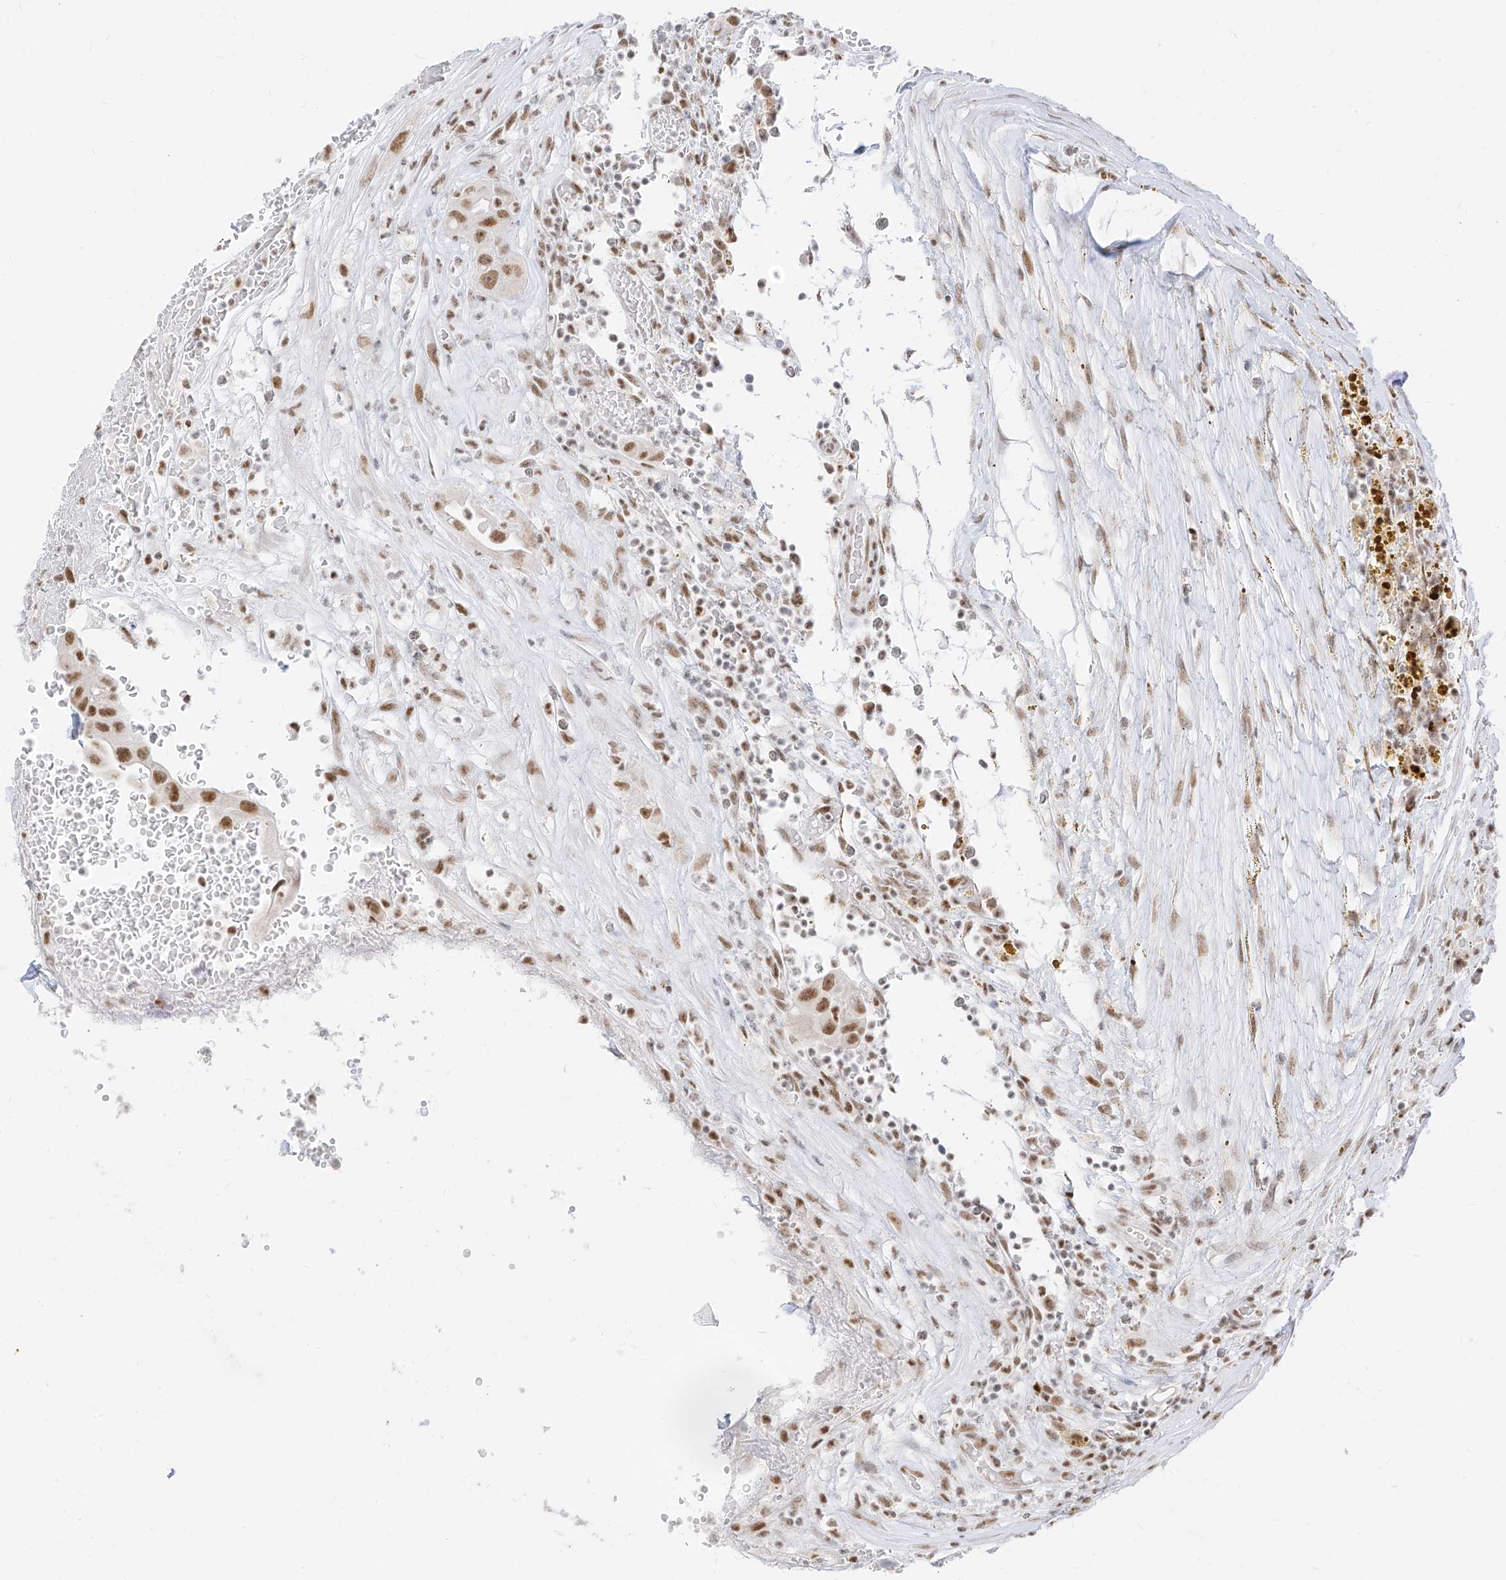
{"staining": {"intensity": "moderate", "quantity": ">75%", "location": "nuclear"}, "tissue": "thyroid cancer", "cell_type": "Tumor cells", "image_type": "cancer", "snomed": [{"axis": "morphology", "description": "Papillary adenocarcinoma, NOS"}, {"axis": "topography", "description": "Thyroid gland"}], "caption": "Protein staining of thyroid cancer (papillary adenocarcinoma) tissue displays moderate nuclear expression in about >75% of tumor cells.", "gene": "SUPT5H", "patient": {"sex": "male", "age": 77}}